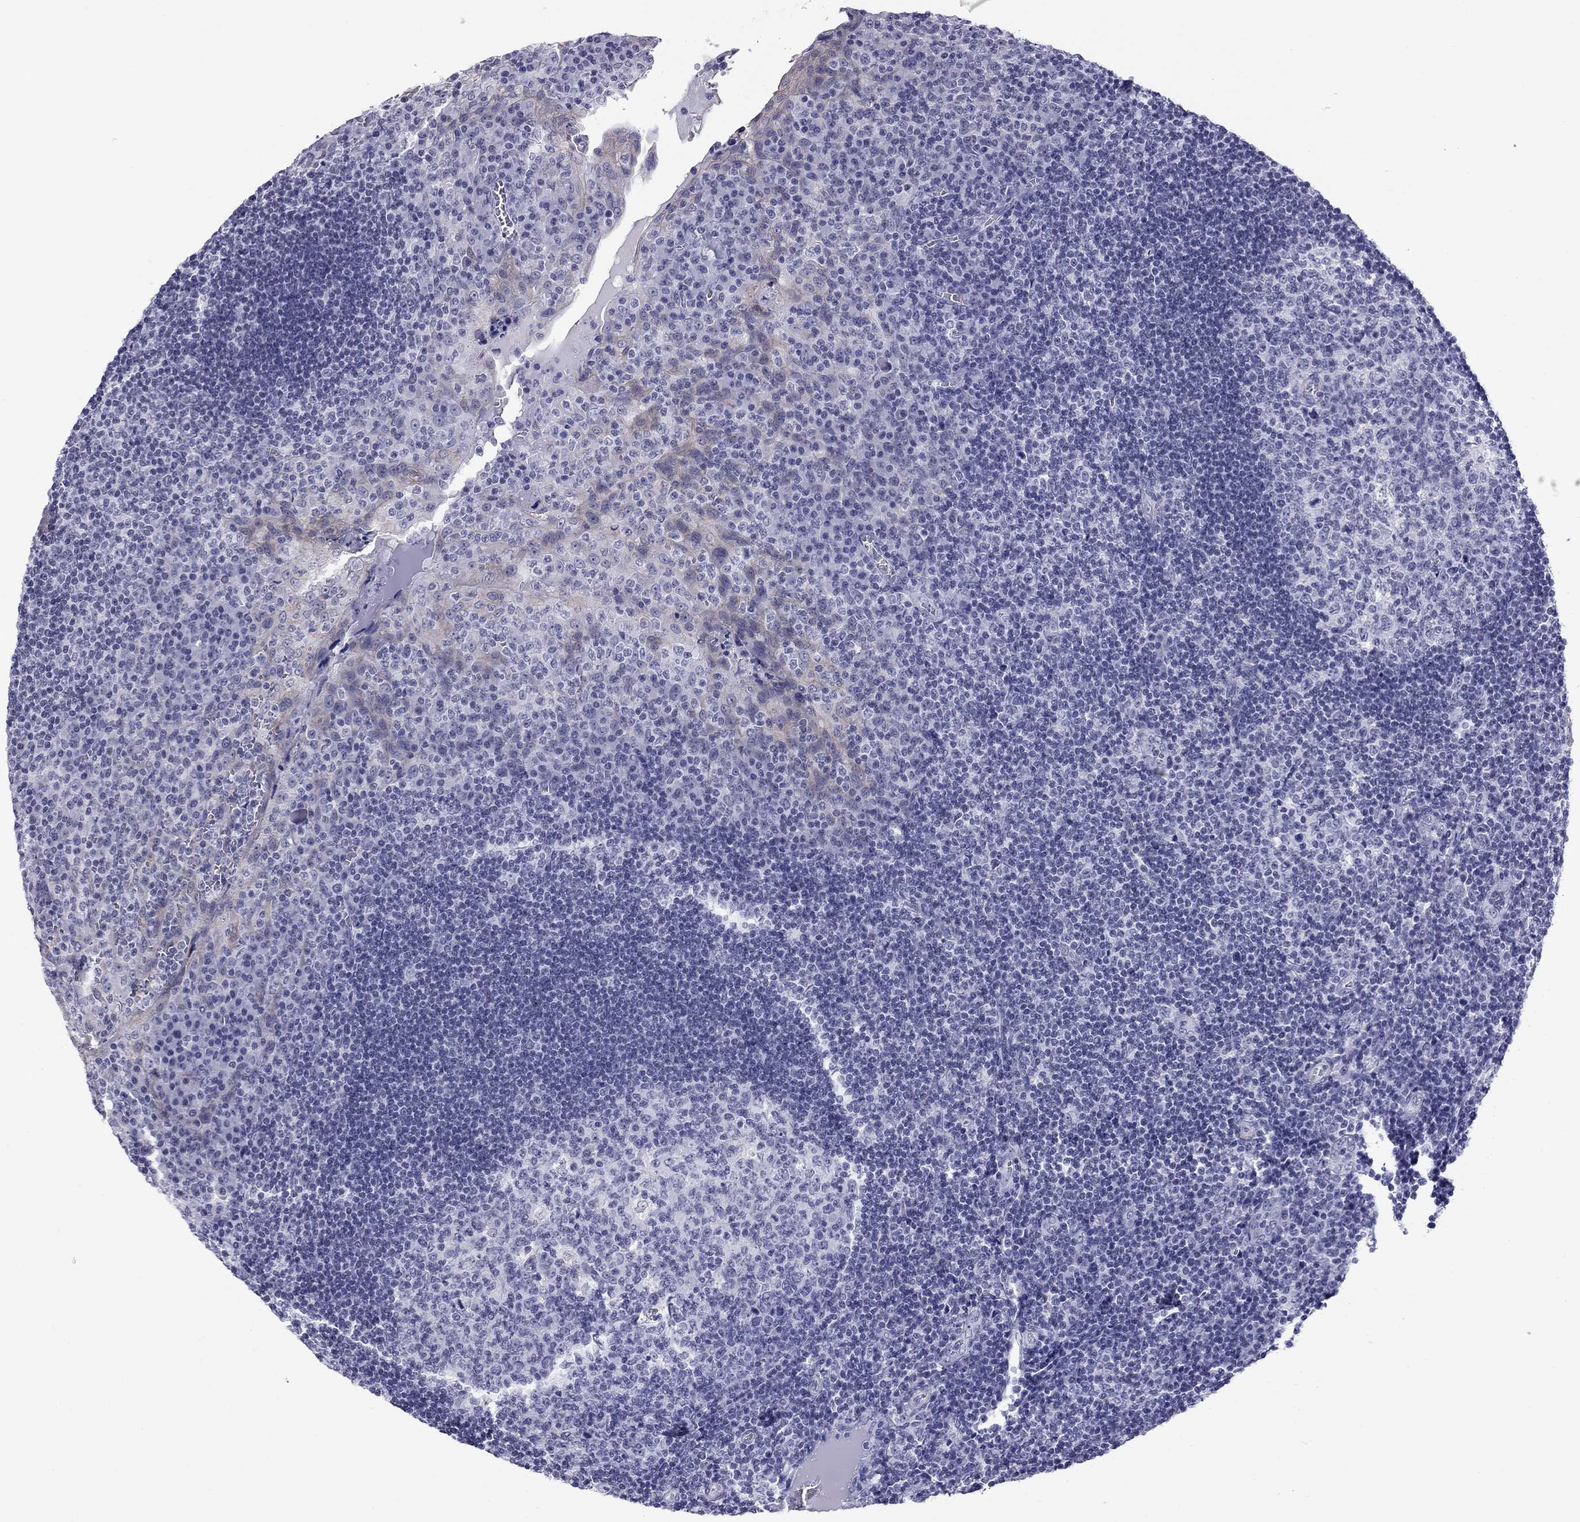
{"staining": {"intensity": "negative", "quantity": "none", "location": "none"}, "tissue": "tonsil", "cell_type": "Germinal center cells", "image_type": "normal", "snomed": [{"axis": "morphology", "description": "Normal tissue, NOS"}, {"axis": "topography", "description": "Tonsil"}], "caption": "This is an IHC micrograph of unremarkable tonsil. There is no expression in germinal center cells.", "gene": "MYMX", "patient": {"sex": "male", "age": 17}}